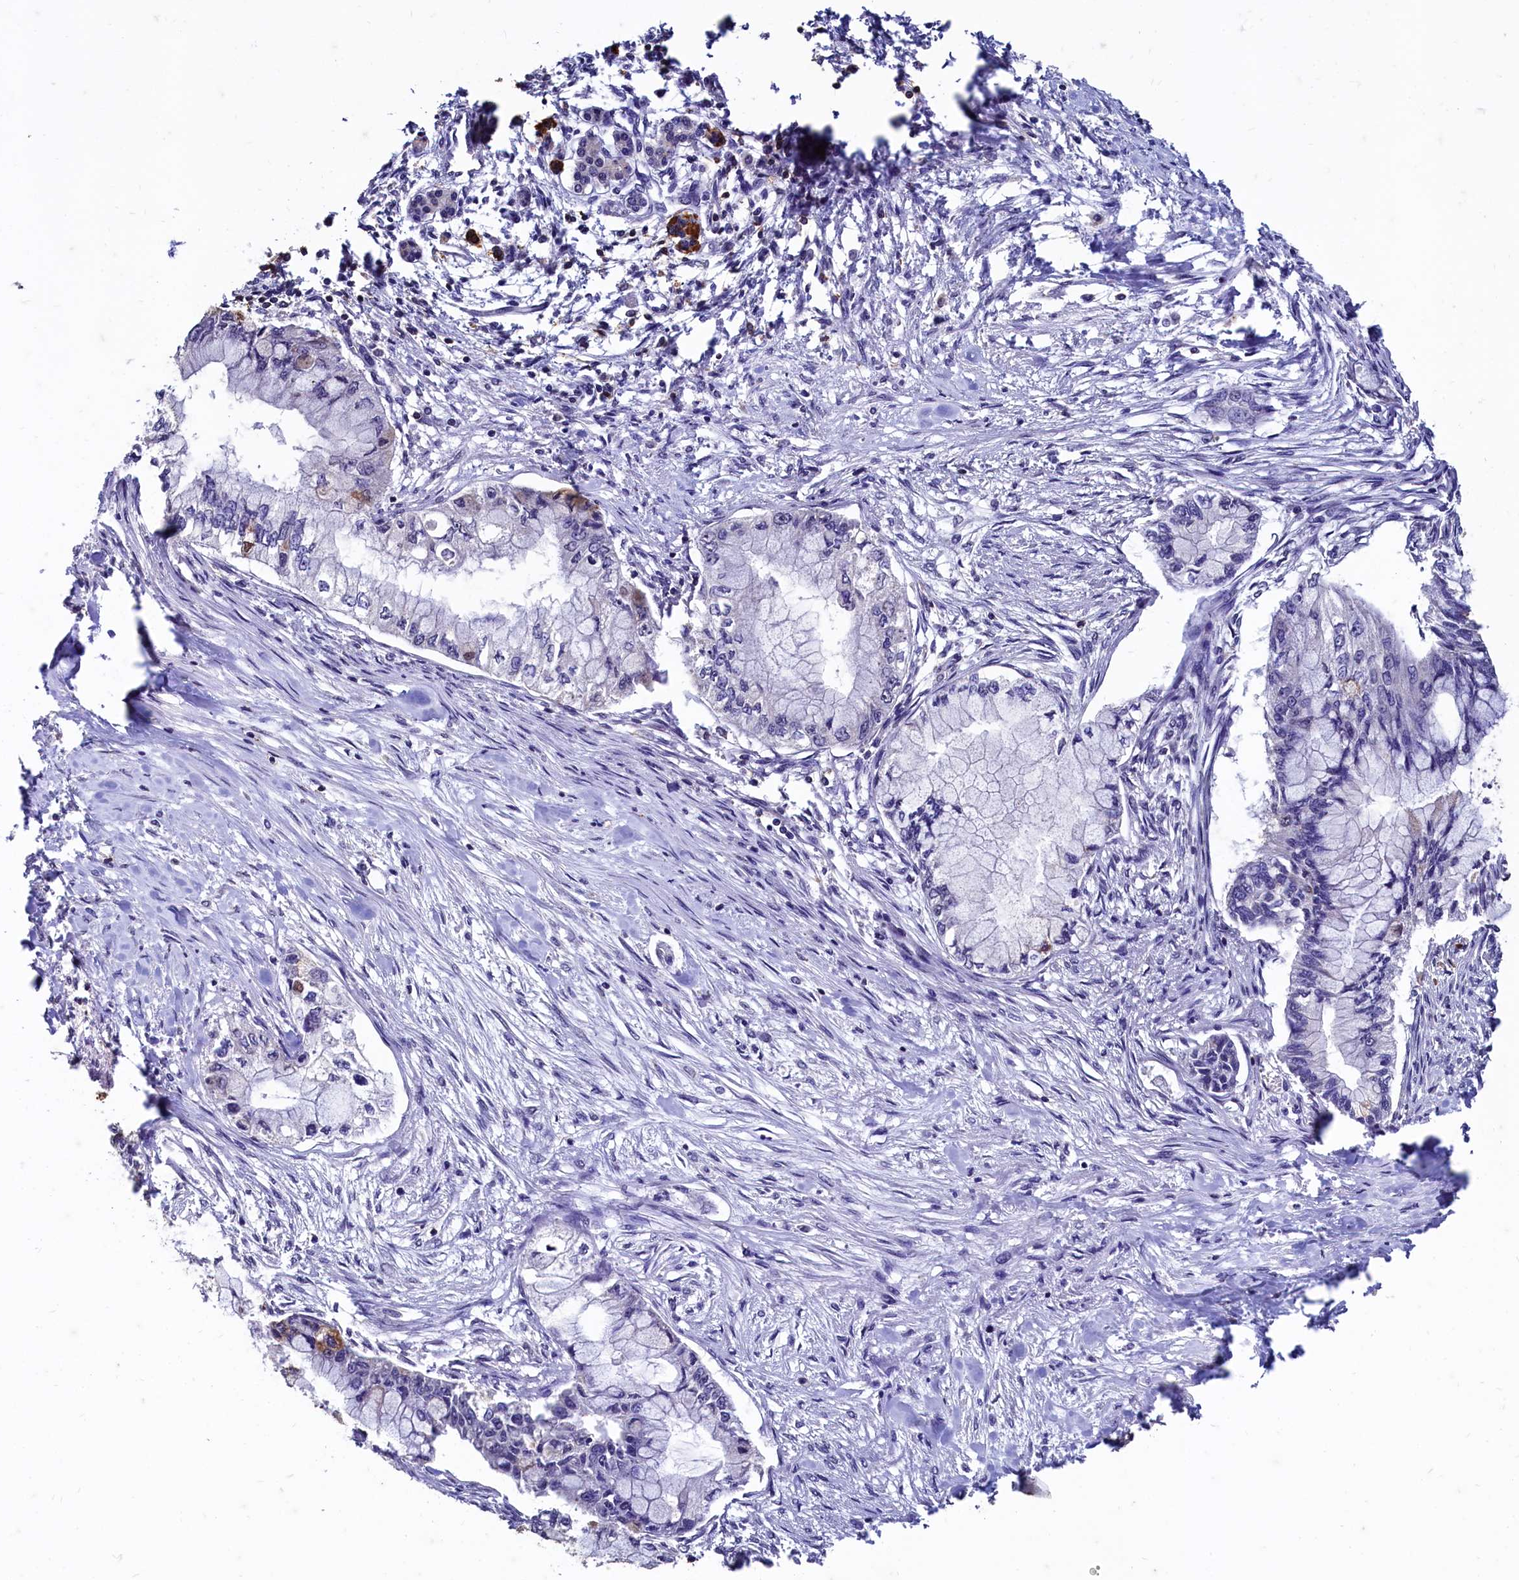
{"staining": {"intensity": "negative", "quantity": "none", "location": "none"}, "tissue": "pancreatic cancer", "cell_type": "Tumor cells", "image_type": "cancer", "snomed": [{"axis": "morphology", "description": "Adenocarcinoma, NOS"}, {"axis": "topography", "description": "Pancreas"}], "caption": "This micrograph is of adenocarcinoma (pancreatic) stained with IHC to label a protein in brown with the nuclei are counter-stained blue. There is no expression in tumor cells.", "gene": "CSTPP1", "patient": {"sex": "female", "age": 78}}